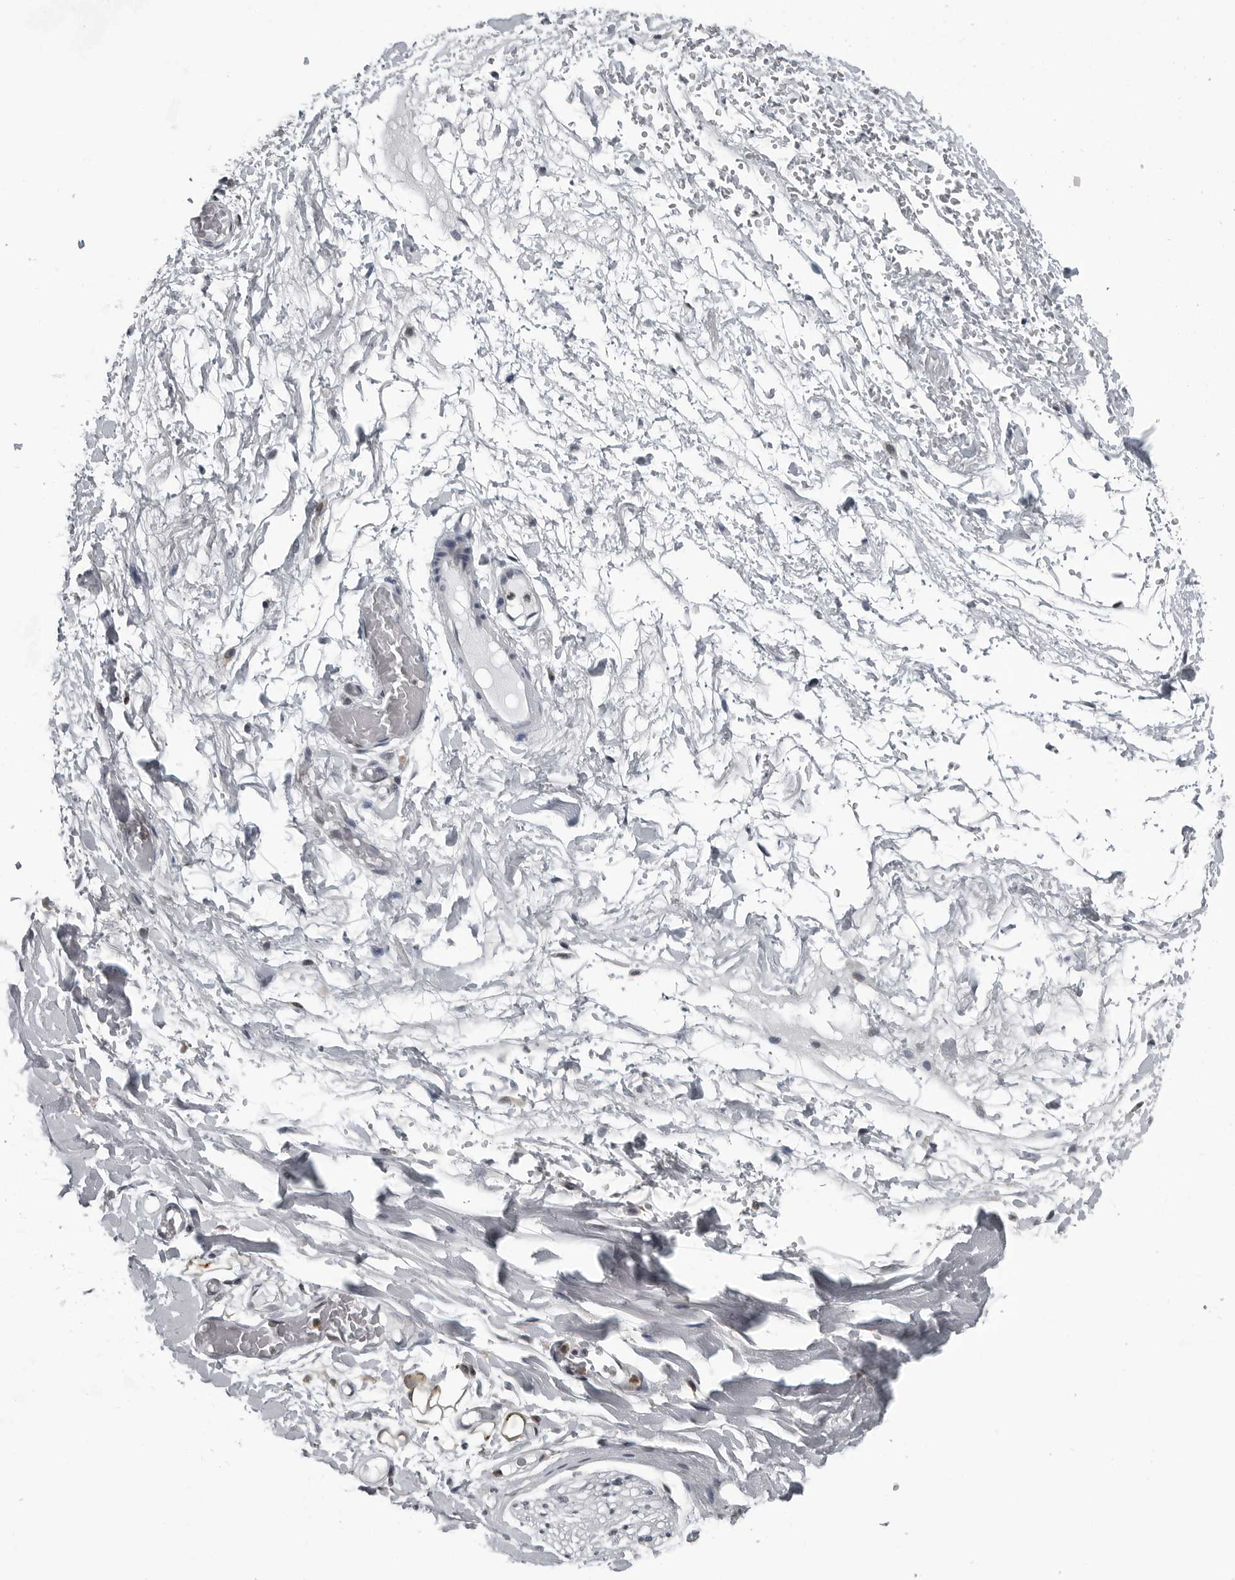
{"staining": {"intensity": "negative", "quantity": "none", "location": "none"}, "tissue": "adipose tissue", "cell_type": "Adipocytes", "image_type": "normal", "snomed": [{"axis": "morphology", "description": "Normal tissue, NOS"}, {"axis": "morphology", "description": "Adenocarcinoma, NOS"}, {"axis": "topography", "description": "Esophagus"}], "caption": "The immunohistochemistry (IHC) image has no significant staining in adipocytes of adipose tissue. The staining was performed using DAB to visualize the protein expression in brown, while the nuclei were stained in blue with hematoxylin (Magnification: 20x).", "gene": "AKR1A1", "patient": {"sex": "male", "age": 62}}